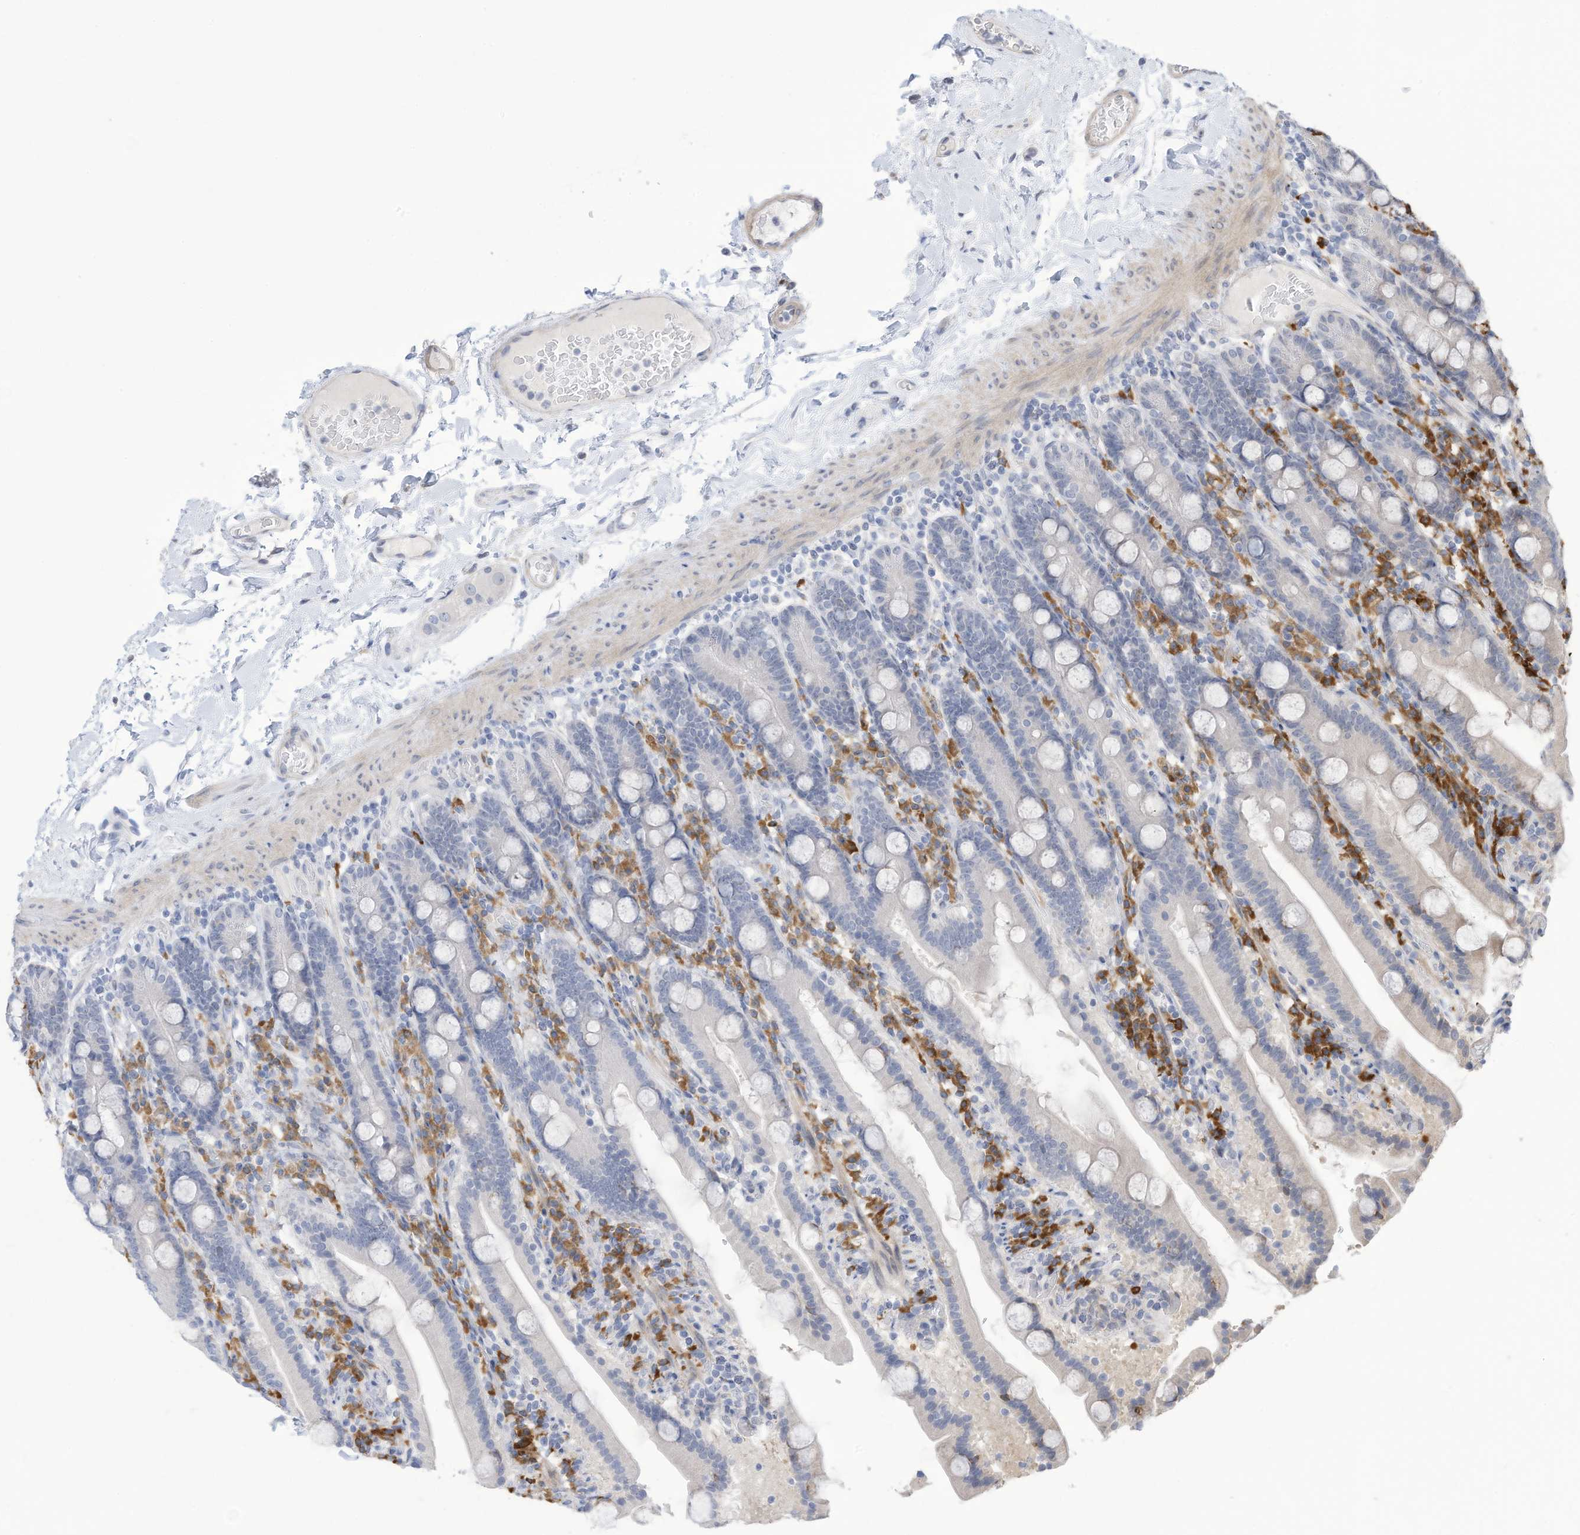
{"staining": {"intensity": "negative", "quantity": "none", "location": "none"}, "tissue": "duodenum", "cell_type": "Glandular cells", "image_type": "normal", "snomed": [{"axis": "morphology", "description": "Normal tissue, NOS"}, {"axis": "topography", "description": "Duodenum"}], "caption": "Image shows no protein expression in glandular cells of unremarkable duodenum.", "gene": "ZNF292", "patient": {"sex": "male", "age": 55}}